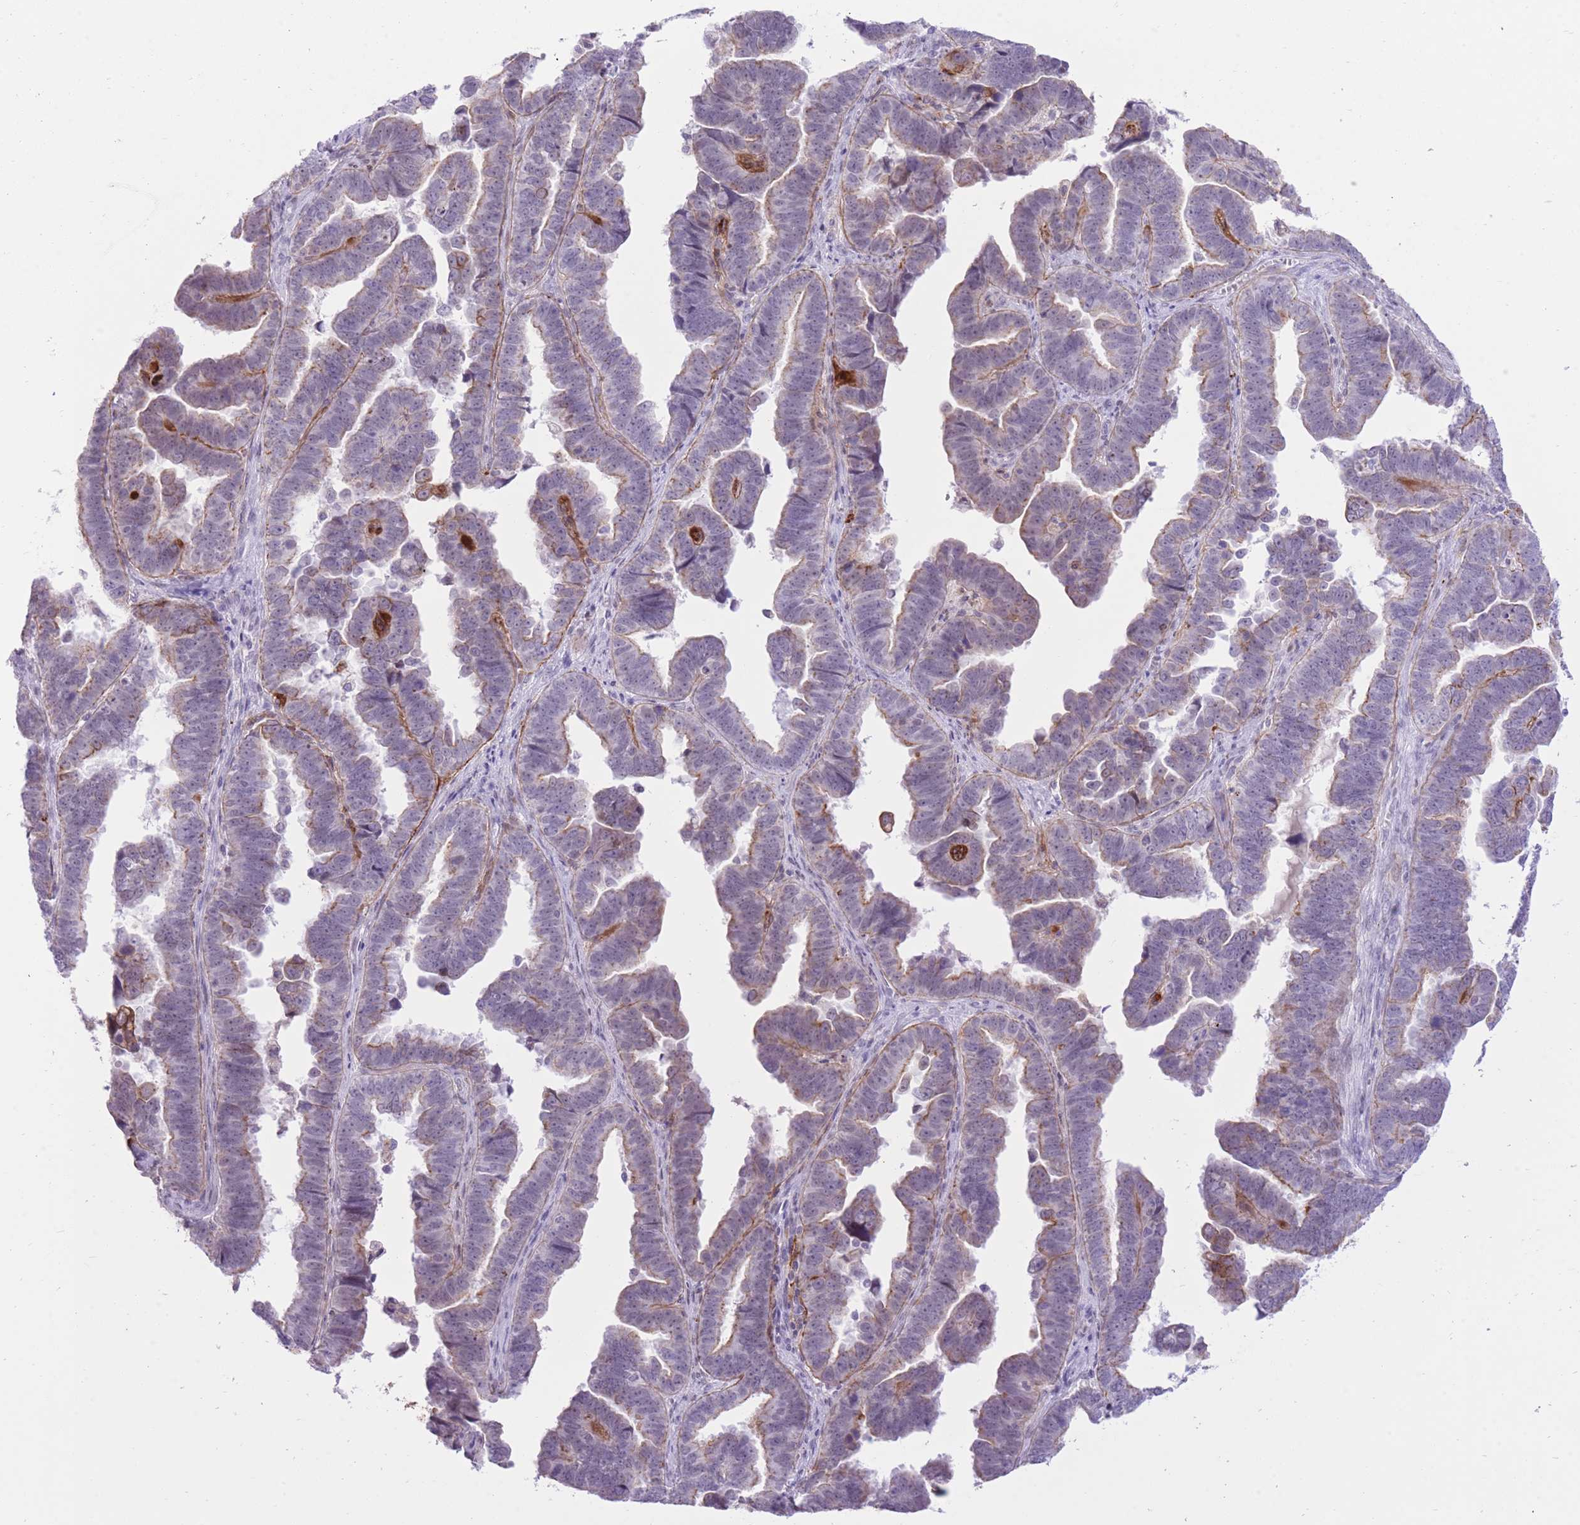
{"staining": {"intensity": "negative", "quantity": "none", "location": "none"}, "tissue": "endometrial cancer", "cell_type": "Tumor cells", "image_type": "cancer", "snomed": [{"axis": "morphology", "description": "Adenocarcinoma, NOS"}, {"axis": "topography", "description": "Endometrium"}], "caption": "Endometrial adenocarcinoma stained for a protein using immunohistochemistry shows no staining tumor cells.", "gene": "MEIS3", "patient": {"sex": "female", "age": 75}}